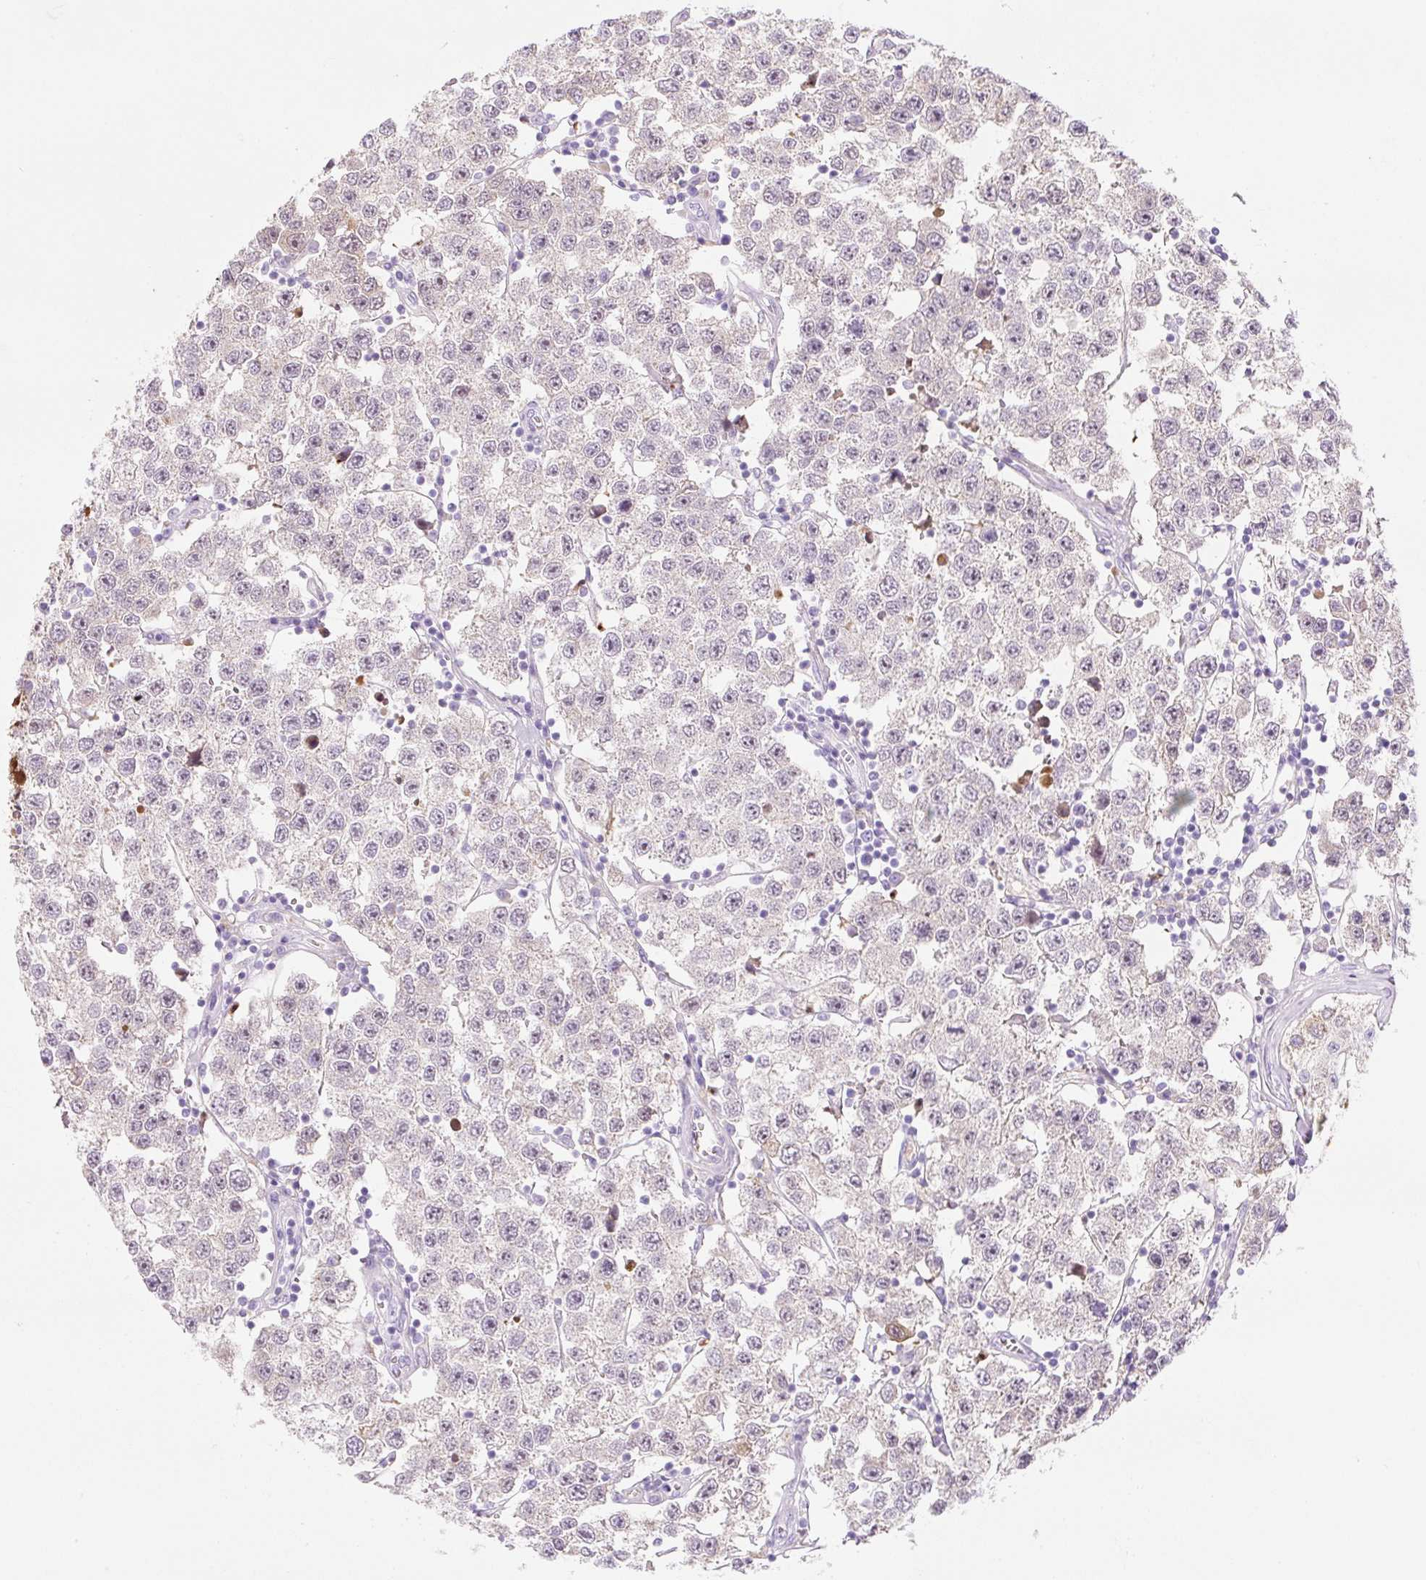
{"staining": {"intensity": "weak", "quantity": "25%-75%", "location": "cytoplasmic/membranous,nuclear"}, "tissue": "testis cancer", "cell_type": "Tumor cells", "image_type": "cancer", "snomed": [{"axis": "morphology", "description": "Seminoma, NOS"}, {"axis": "topography", "description": "Testis"}], "caption": "IHC of human testis cancer exhibits low levels of weak cytoplasmic/membranous and nuclear positivity in approximately 25%-75% of tumor cells.", "gene": "ZNF121", "patient": {"sex": "male", "age": 34}}